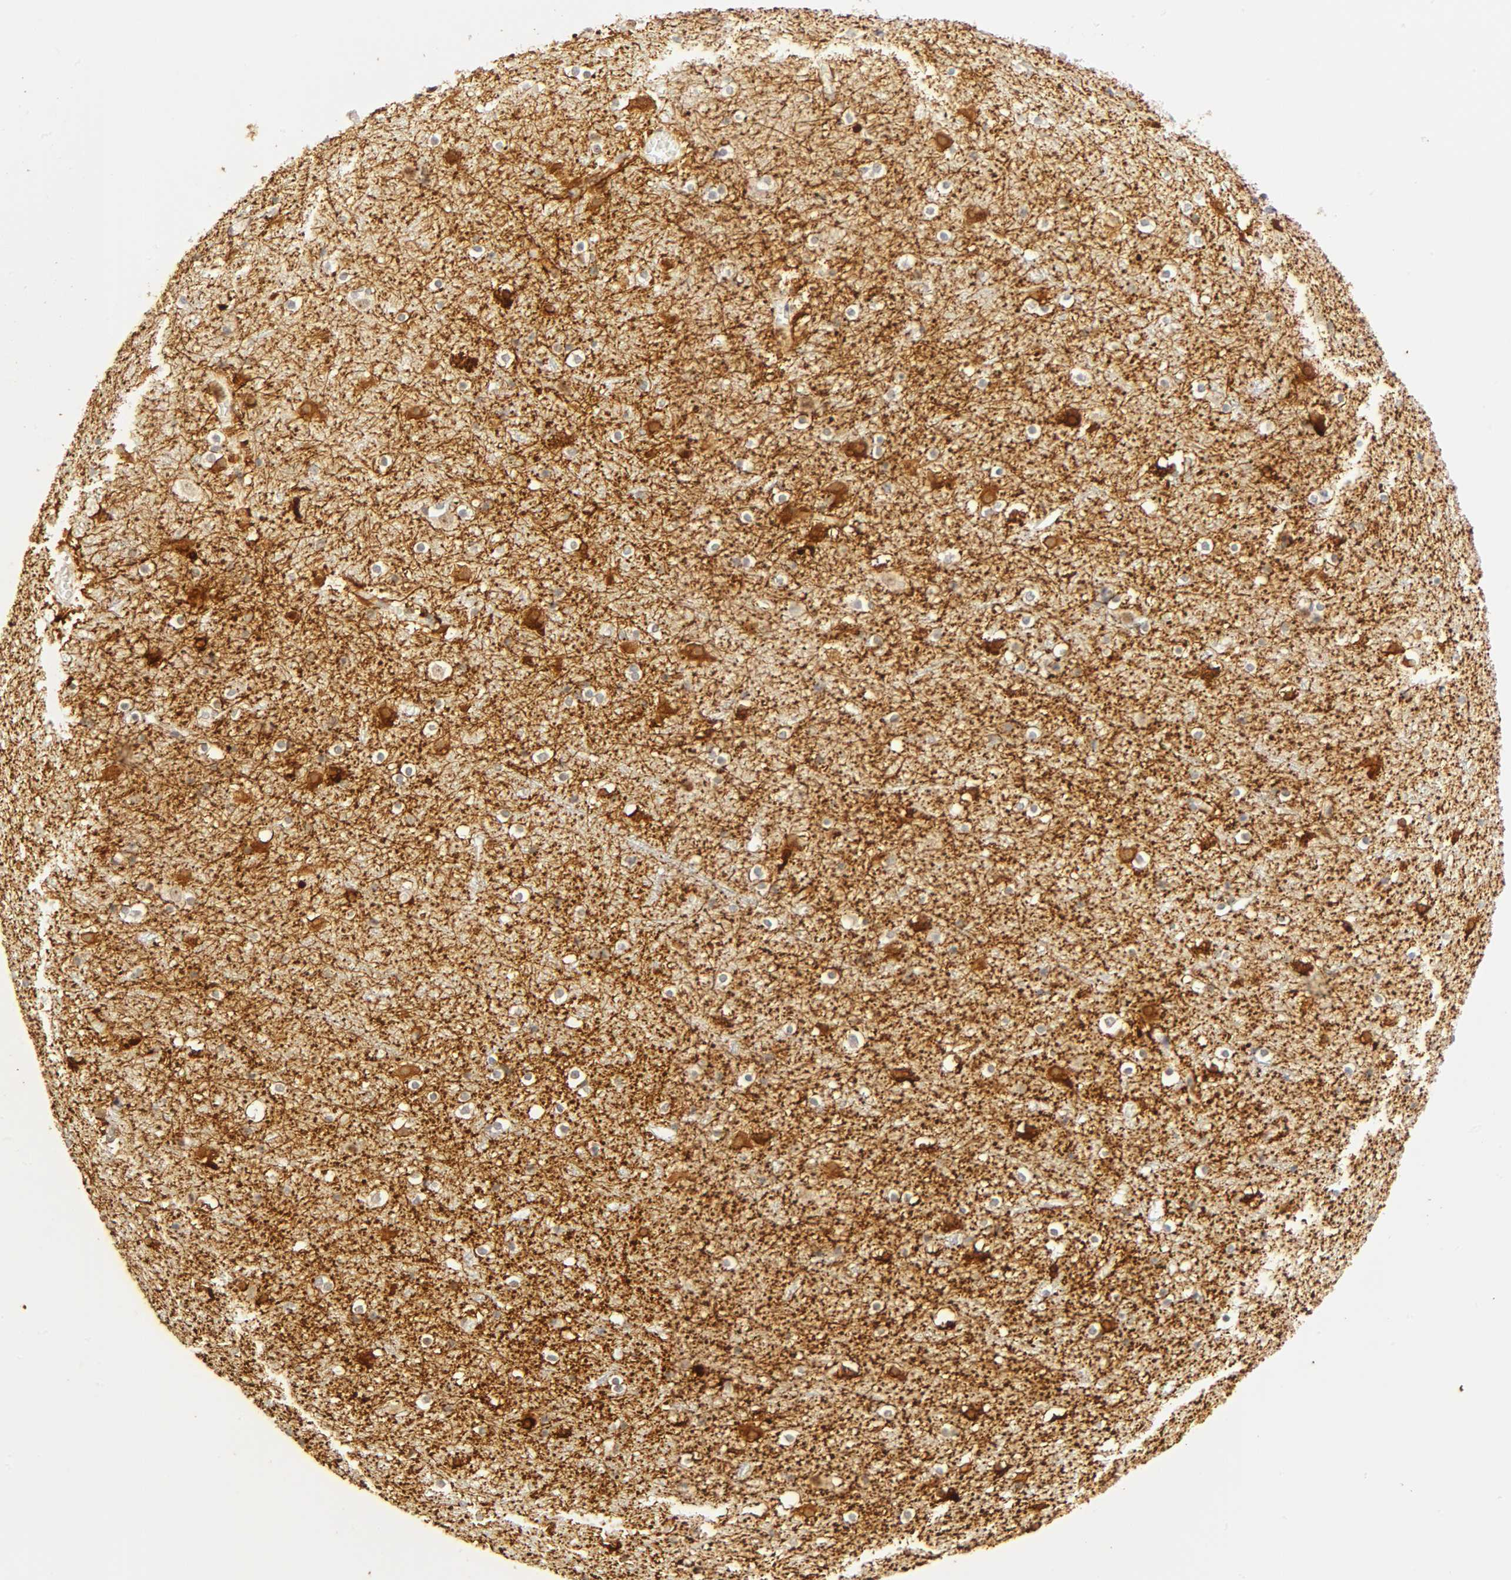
{"staining": {"intensity": "moderate", "quantity": "25%-75%", "location": "cytoplasmic/membranous"}, "tissue": "cerebral cortex", "cell_type": "Endothelial cells", "image_type": "normal", "snomed": [{"axis": "morphology", "description": "Normal tissue, NOS"}, {"axis": "topography", "description": "Cerebral cortex"}], "caption": "IHC micrograph of unremarkable cerebral cortex: cerebral cortex stained using immunohistochemistry (IHC) reveals medium levels of moderate protein expression localized specifically in the cytoplasmic/membranous of endothelial cells, appearing as a cytoplasmic/membranous brown color.", "gene": "MNAT1", "patient": {"sex": "male", "age": 45}}